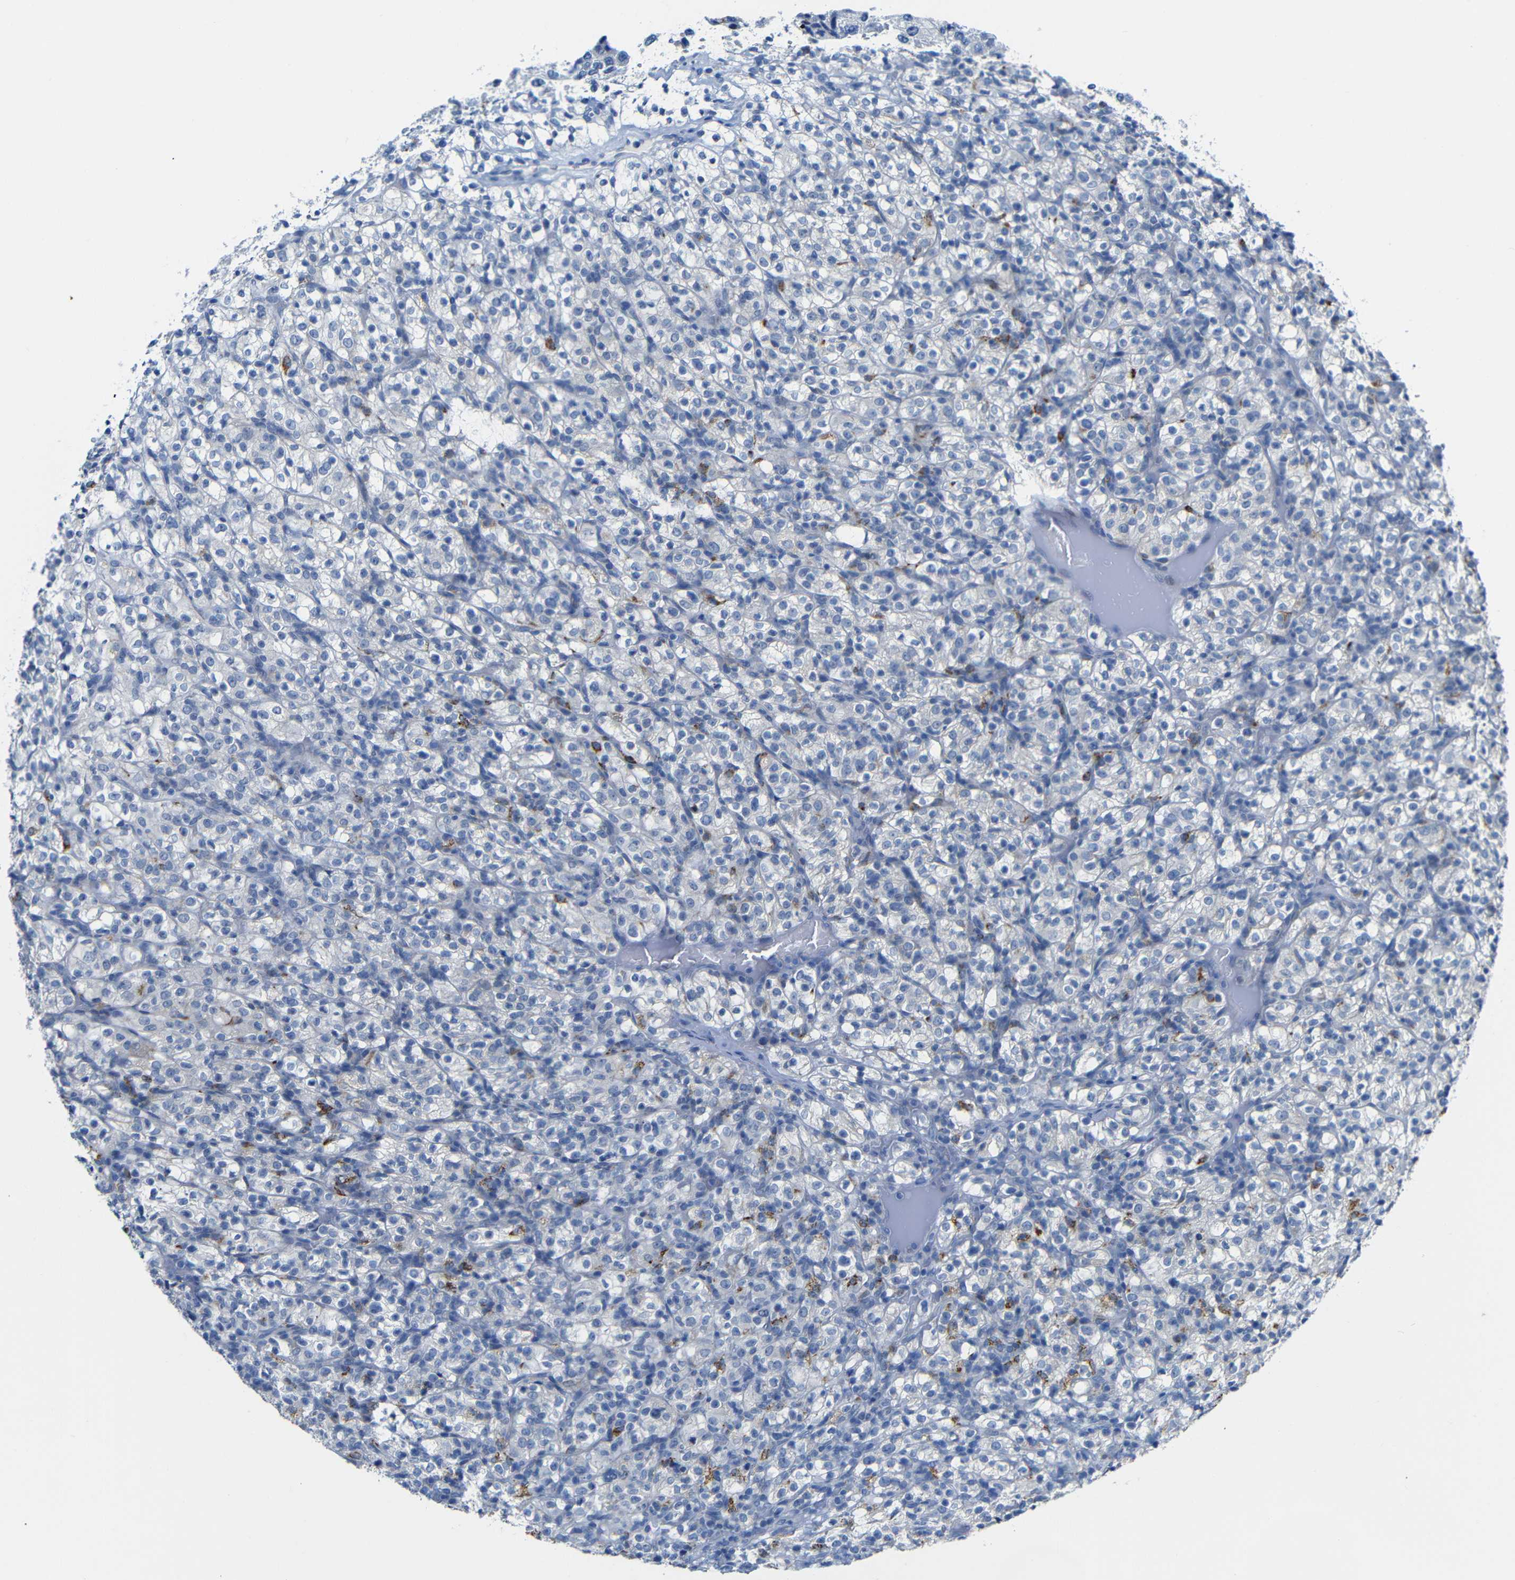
{"staining": {"intensity": "moderate", "quantity": "<25%", "location": "cytoplasmic/membranous"}, "tissue": "renal cancer", "cell_type": "Tumor cells", "image_type": "cancer", "snomed": [{"axis": "morphology", "description": "Normal tissue, NOS"}, {"axis": "morphology", "description": "Adenocarcinoma, NOS"}, {"axis": "topography", "description": "Kidney"}], "caption": "Immunohistochemical staining of renal cancer (adenocarcinoma) displays moderate cytoplasmic/membranous protein expression in about <25% of tumor cells. The staining was performed using DAB to visualize the protein expression in brown, while the nuclei were stained in blue with hematoxylin (Magnification: 20x).", "gene": "C15orf48", "patient": {"sex": "female", "age": 72}}